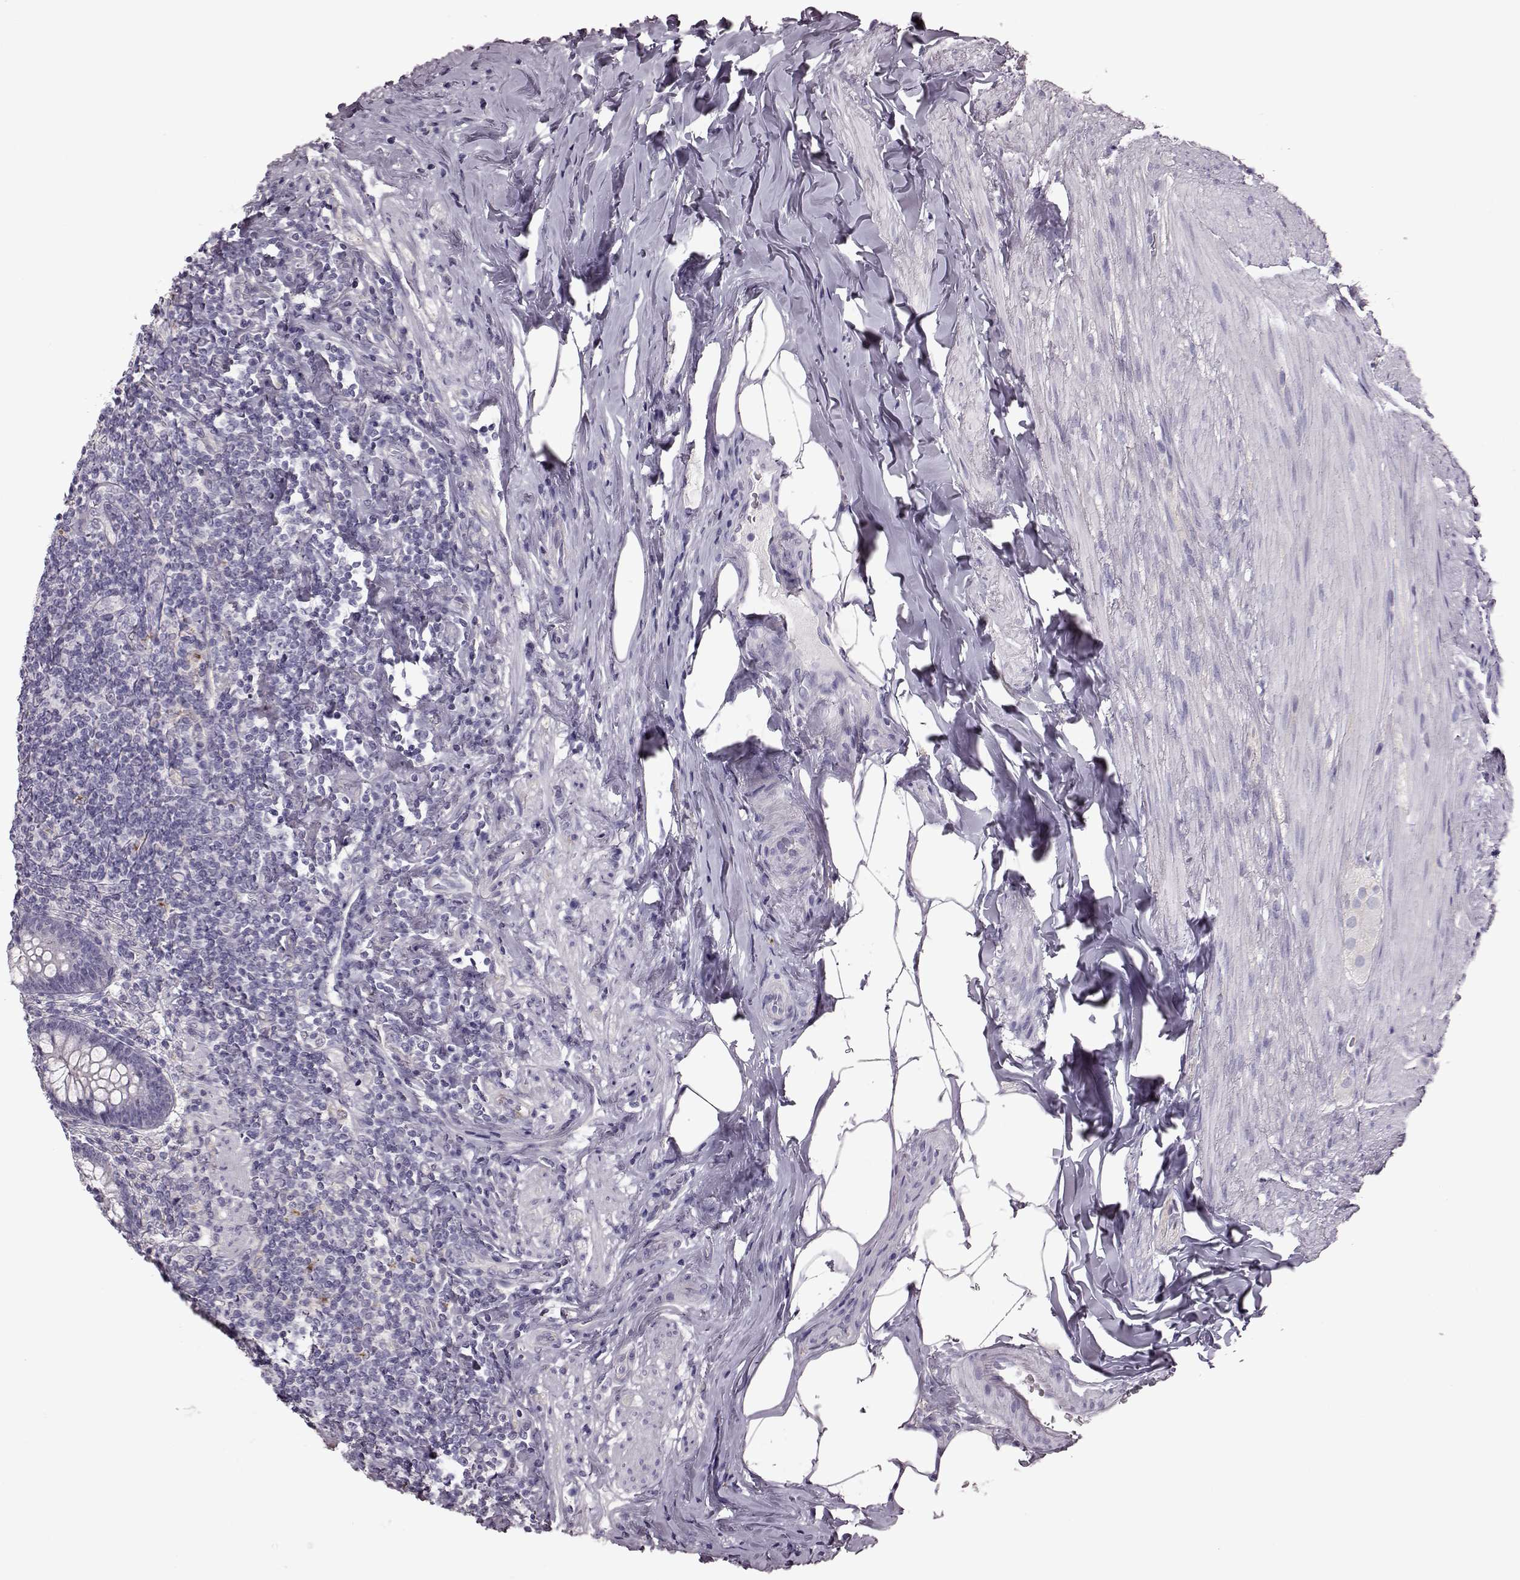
{"staining": {"intensity": "negative", "quantity": "none", "location": "none"}, "tissue": "appendix", "cell_type": "Glandular cells", "image_type": "normal", "snomed": [{"axis": "morphology", "description": "Normal tissue, NOS"}, {"axis": "topography", "description": "Appendix"}], "caption": "A histopathology image of appendix stained for a protein reveals no brown staining in glandular cells.", "gene": "SNTG1", "patient": {"sex": "male", "age": 47}}